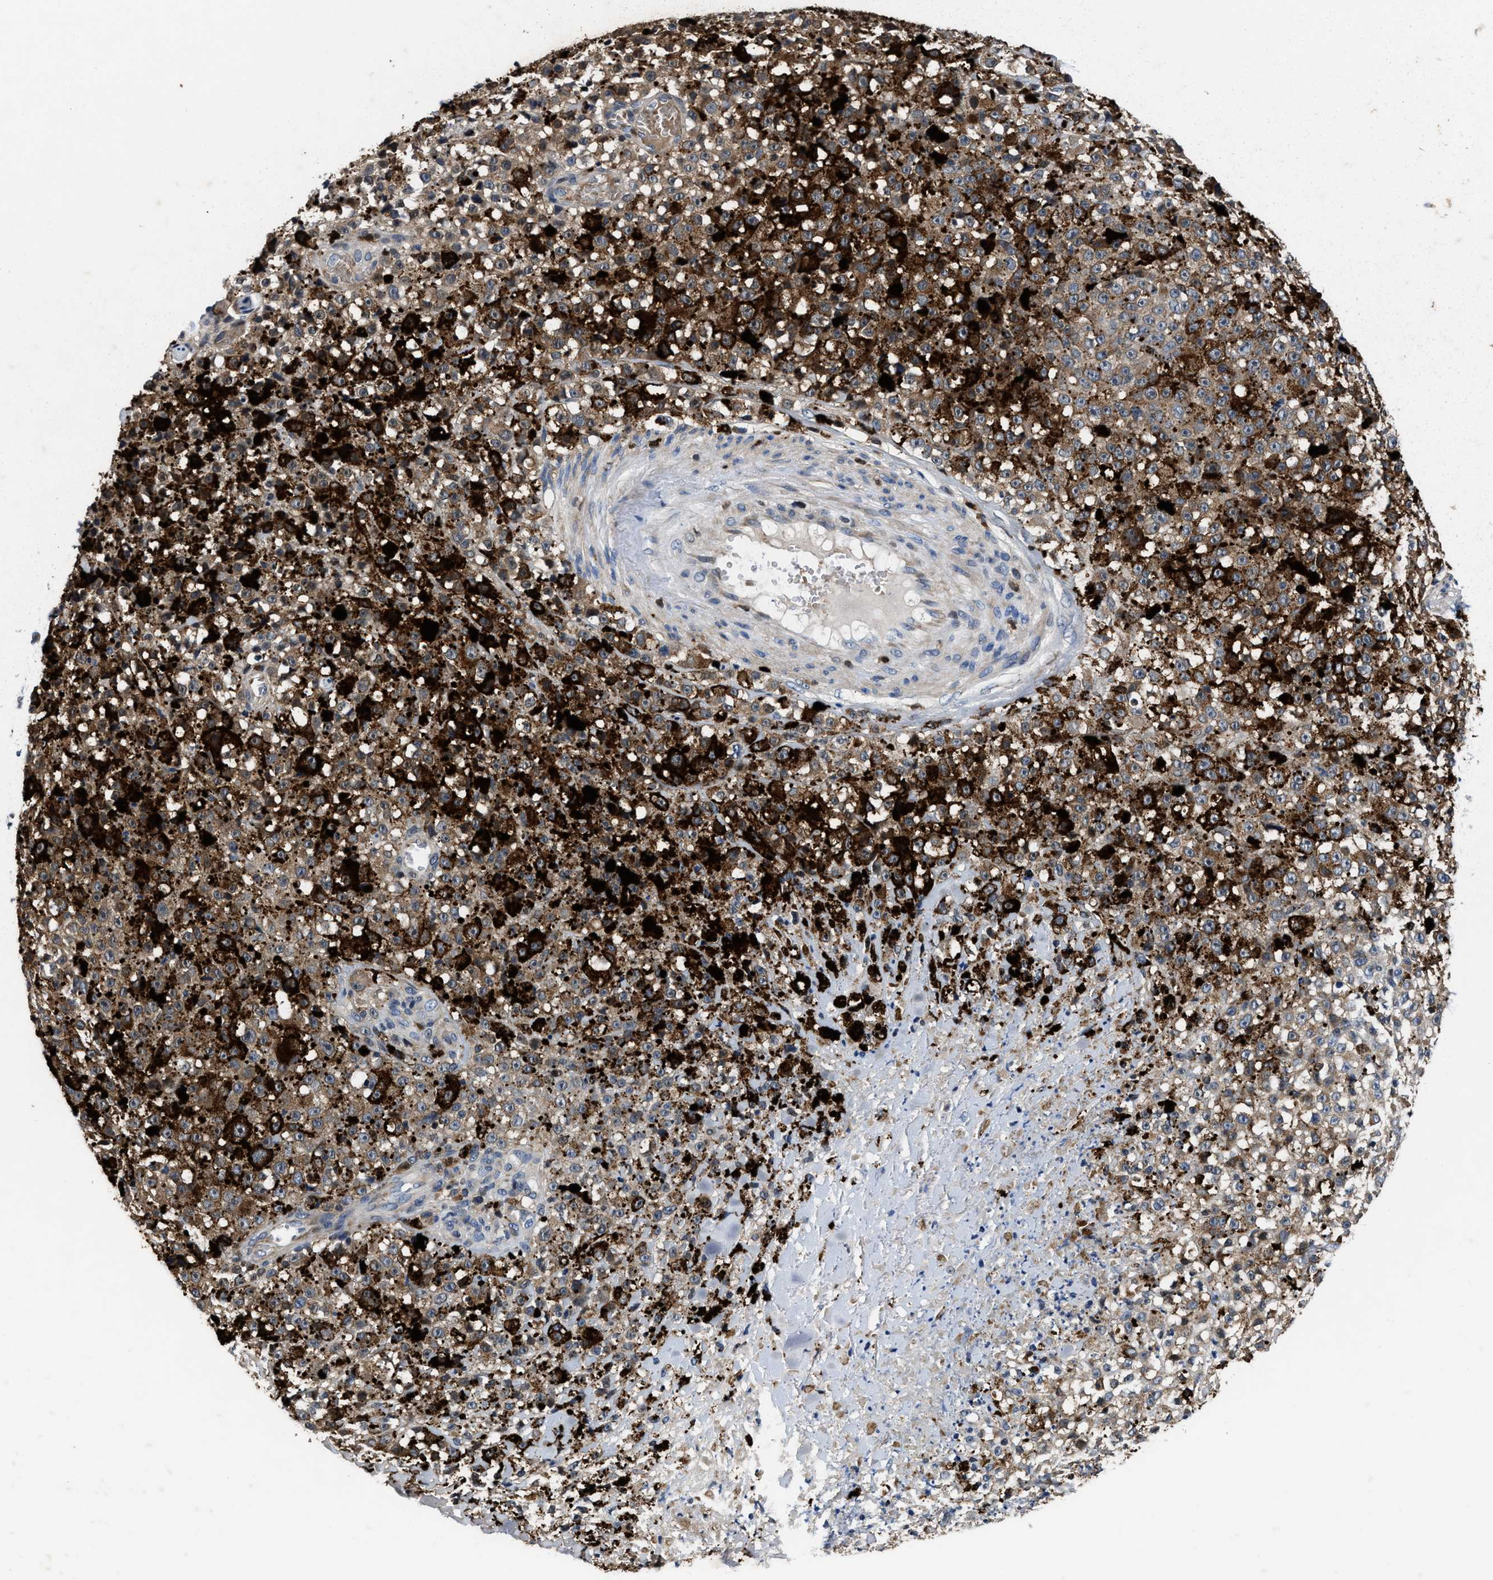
{"staining": {"intensity": "moderate", "quantity": ">75%", "location": "cytoplasmic/membranous"}, "tissue": "melanoma", "cell_type": "Tumor cells", "image_type": "cancer", "snomed": [{"axis": "morphology", "description": "Malignant melanoma, NOS"}, {"axis": "topography", "description": "Skin"}], "caption": "DAB (3,3'-diaminobenzidine) immunohistochemical staining of human malignant melanoma demonstrates moderate cytoplasmic/membranous protein expression in approximately >75% of tumor cells.", "gene": "RGS10", "patient": {"sex": "female", "age": 82}}